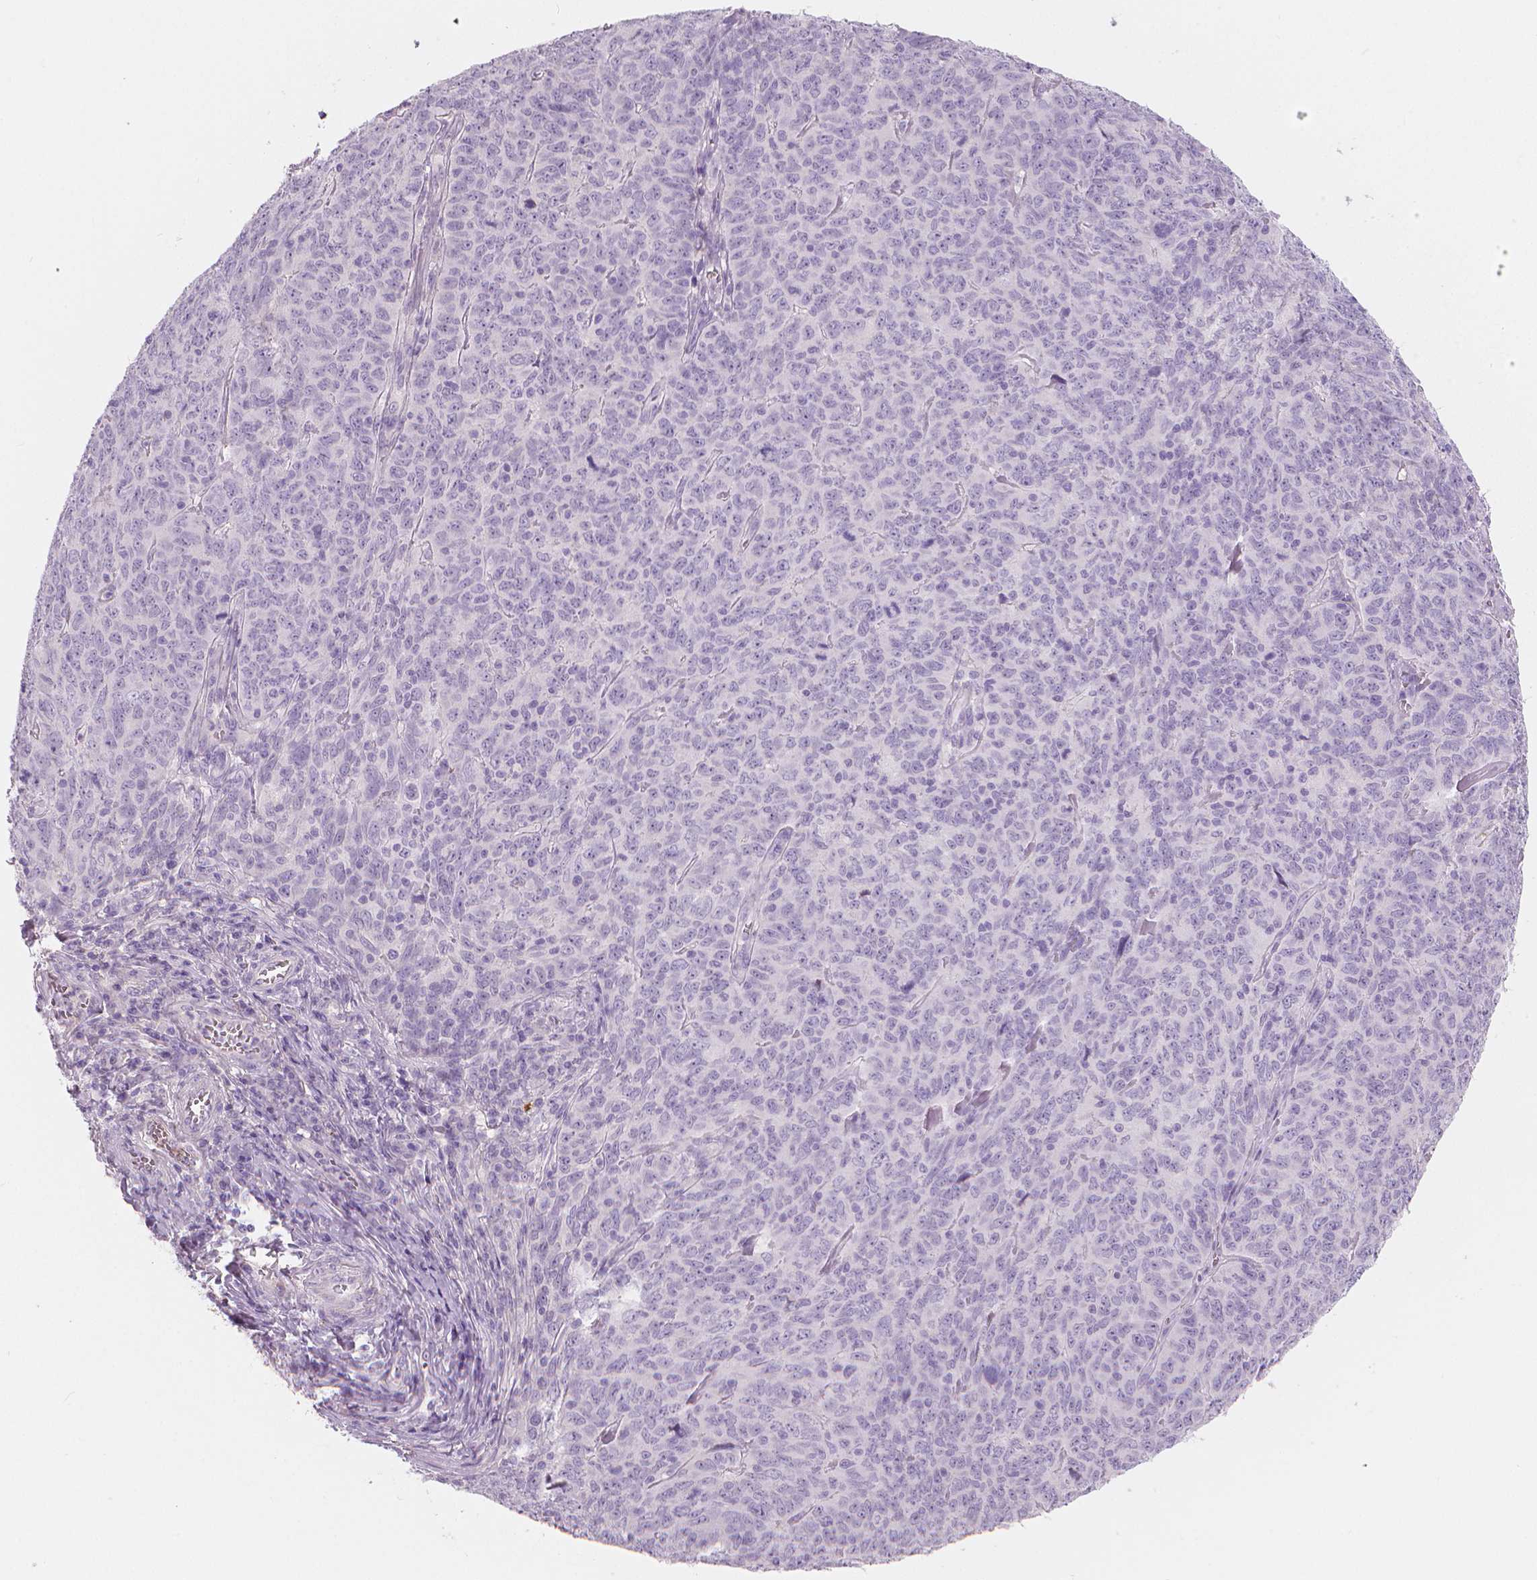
{"staining": {"intensity": "negative", "quantity": "none", "location": "none"}, "tissue": "skin cancer", "cell_type": "Tumor cells", "image_type": "cancer", "snomed": [{"axis": "morphology", "description": "Squamous cell carcinoma, NOS"}, {"axis": "topography", "description": "Skin"}, {"axis": "topography", "description": "Anal"}], "caption": "Tumor cells are negative for protein expression in human skin cancer.", "gene": "APOA4", "patient": {"sex": "female", "age": 51}}